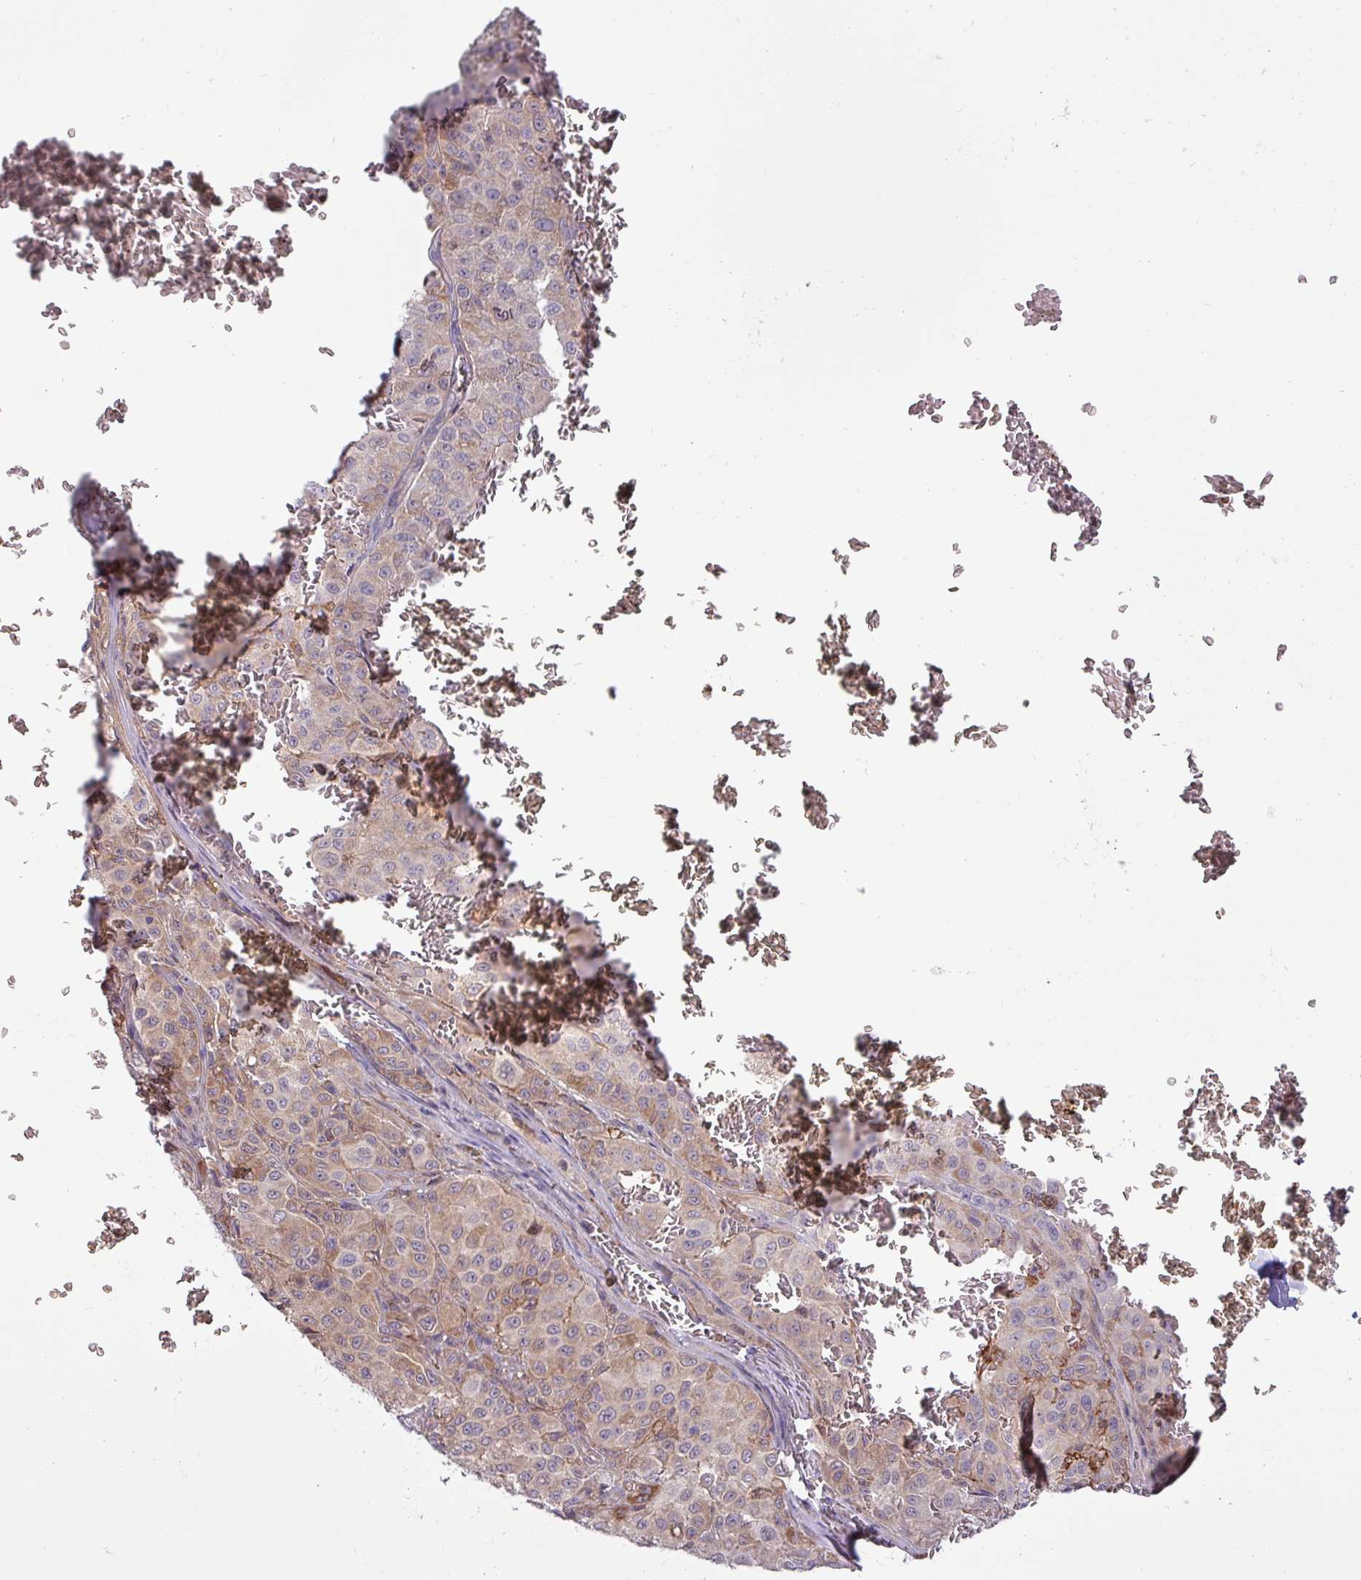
{"staining": {"intensity": "weak", "quantity": "<25%", "location": "cytoplasmic/membranous"}, "tissue": "melanoma", "cell_type": "Tumor cells", "image_type": "cancer", "snomed": [{"axis": "morphology", "description": "Malignant melanoma, NOS"}, {"axis": "topography", "description": "Skin"}], "caption": "IHC of malignant melanoma demonstrates no staining in tumor cells.", "gene": "PCED1A", "patient": {"sex": "female", "age": 63}}